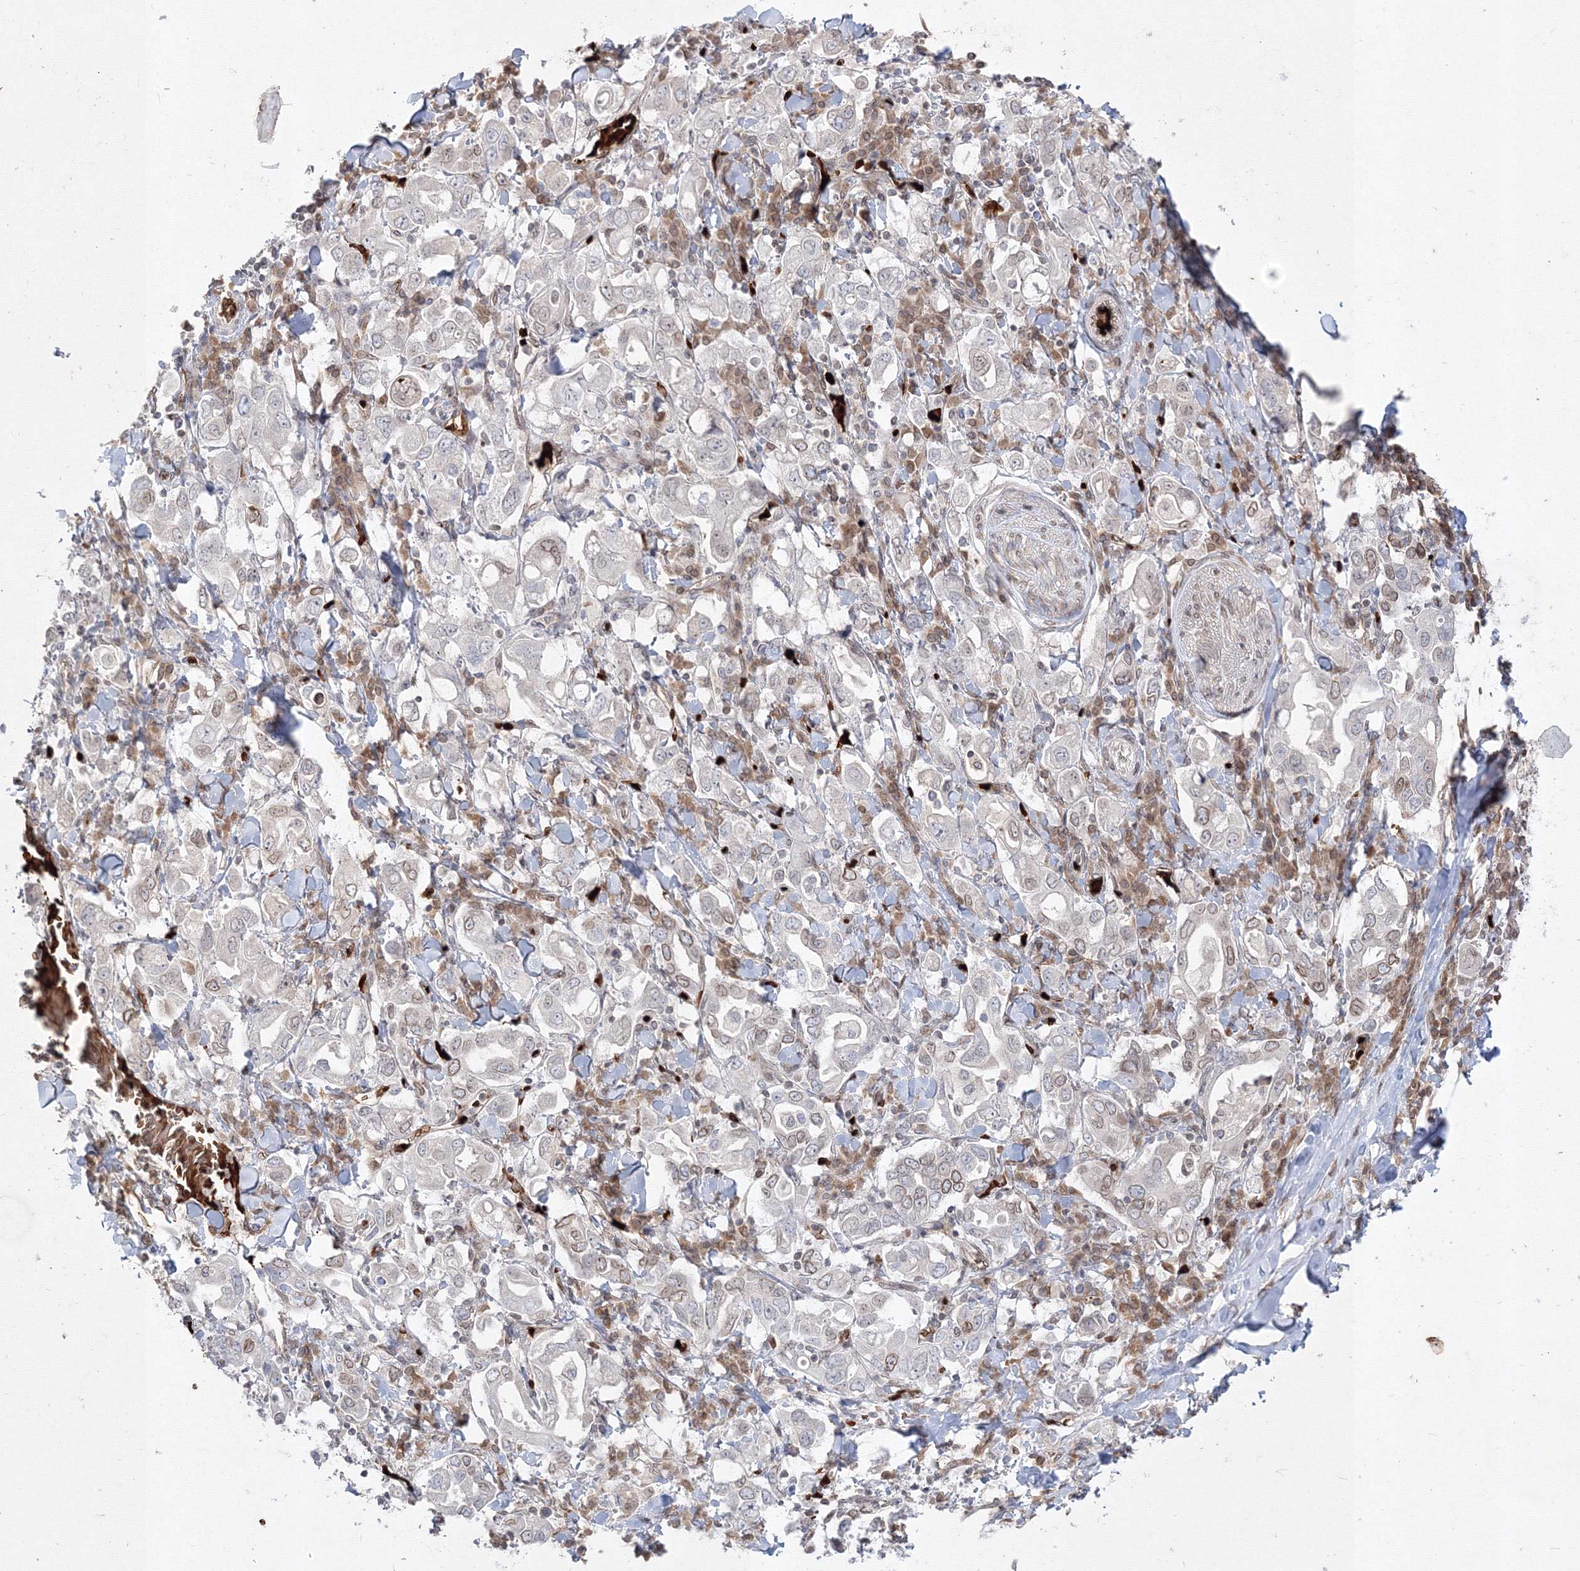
{"staining": {"intensity": "moderate", "quantity": "25%-75%", "location": "cytoplasmic/membranous,nuclear"}, "tissue": "stomach cancer", "cell_type": "Tumor cells", "image_type": "cancer", "snomed": [{"axis": "morphology", "description": "Adenocarcinoma, NOS"}, {"axis": "topography", "description": "Stomach, upper"}], "caption": "Immunohistochemical staining of human adenocarcinoma (stomach) reveals moderate cytoplasmic/membranous and nuclear protein expression in about 25%-75% of tumor cells.", "gene": "DNAJB2", "patient": {"sex": "male", "age": 62}}